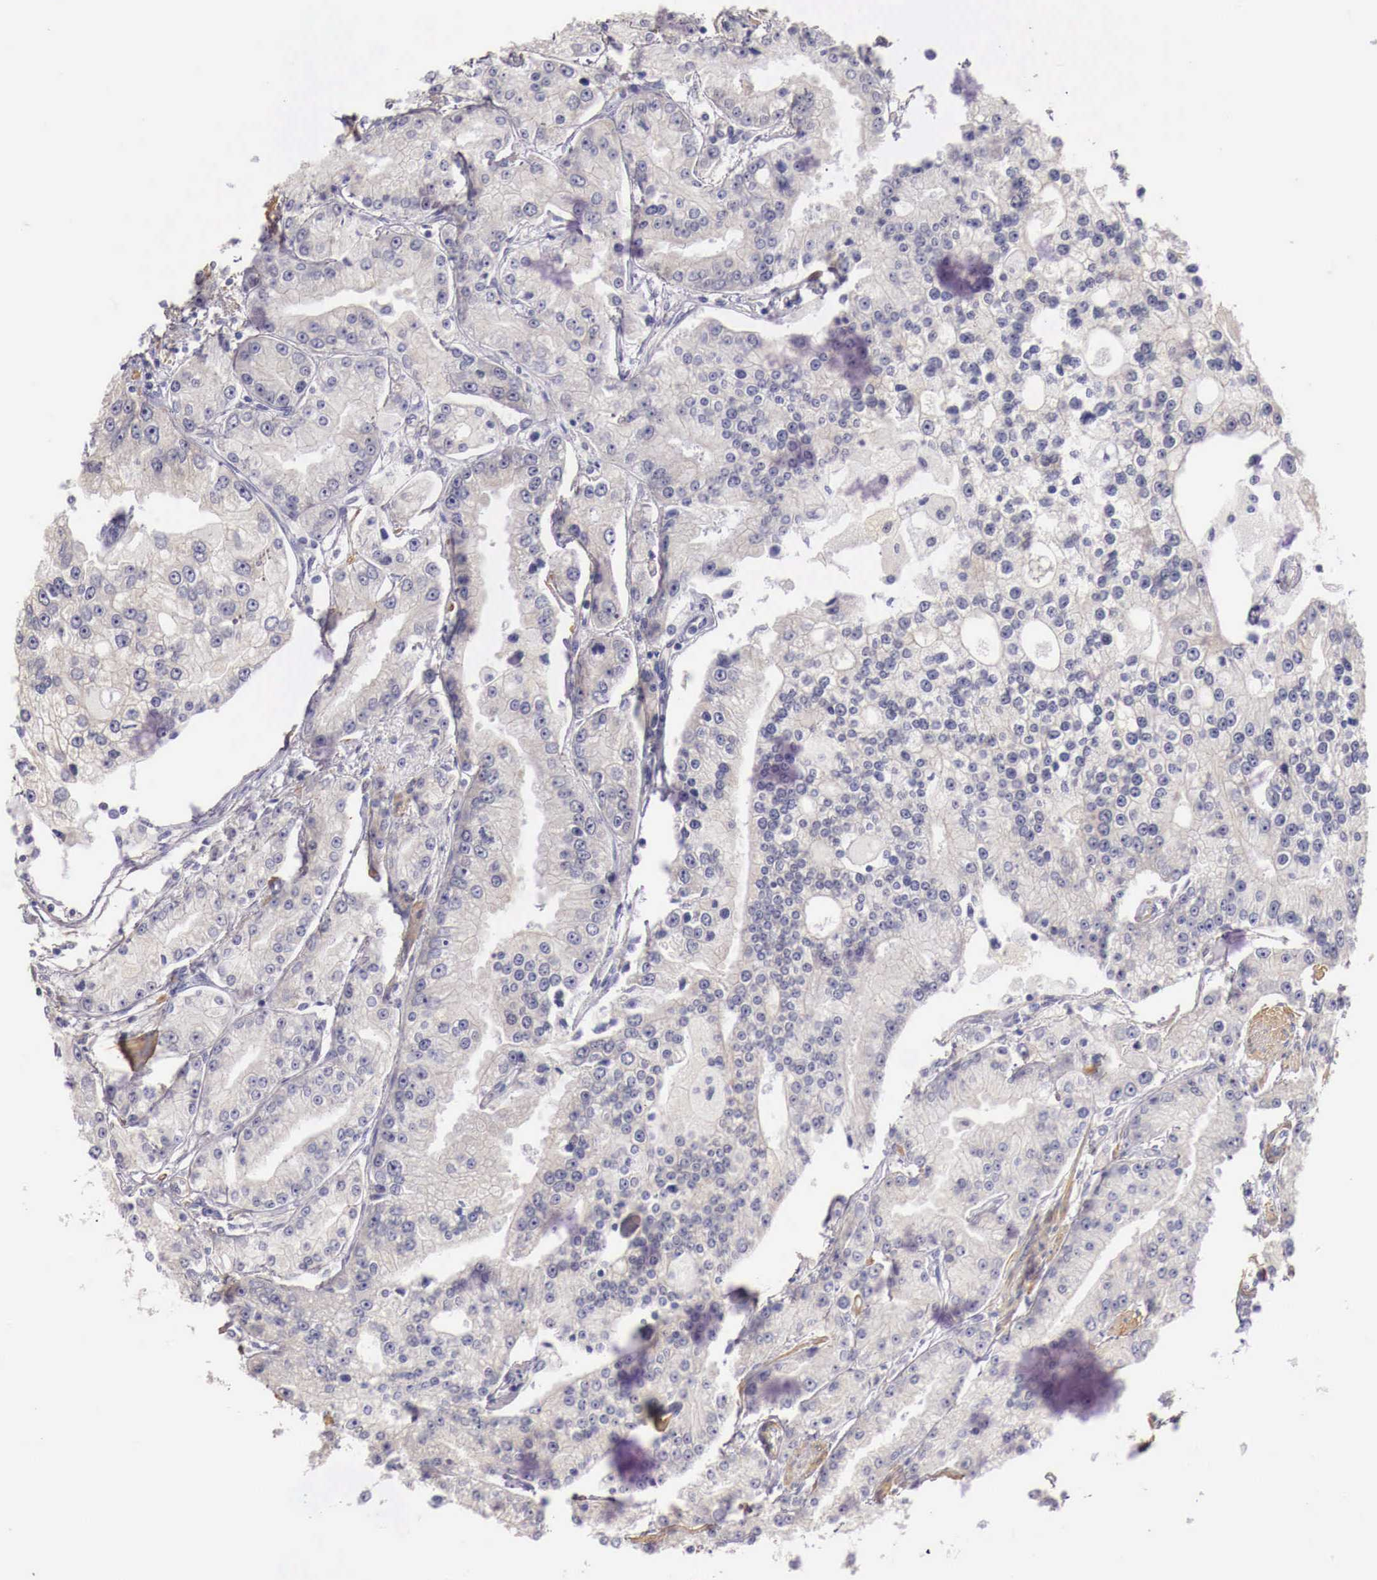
{"staining": {"intensity": "negative", "quantity": "none", "location": "none"}, "tissue": "prostate cancer", "cell_type": "Tumor cells", "image_type": "cancer", "snomed": [{"axis": "morphology", "description": "Adenocarcinoma, Medium grade"}, {"axis": "topography", "description": "Prostate"}], "caption": "Tumor cells are negative for brown protein staining in medium-grade adenocarcinoma (prostate).", "gene": "ENOX2", "patient": {"sex": "male", "age": 72}}